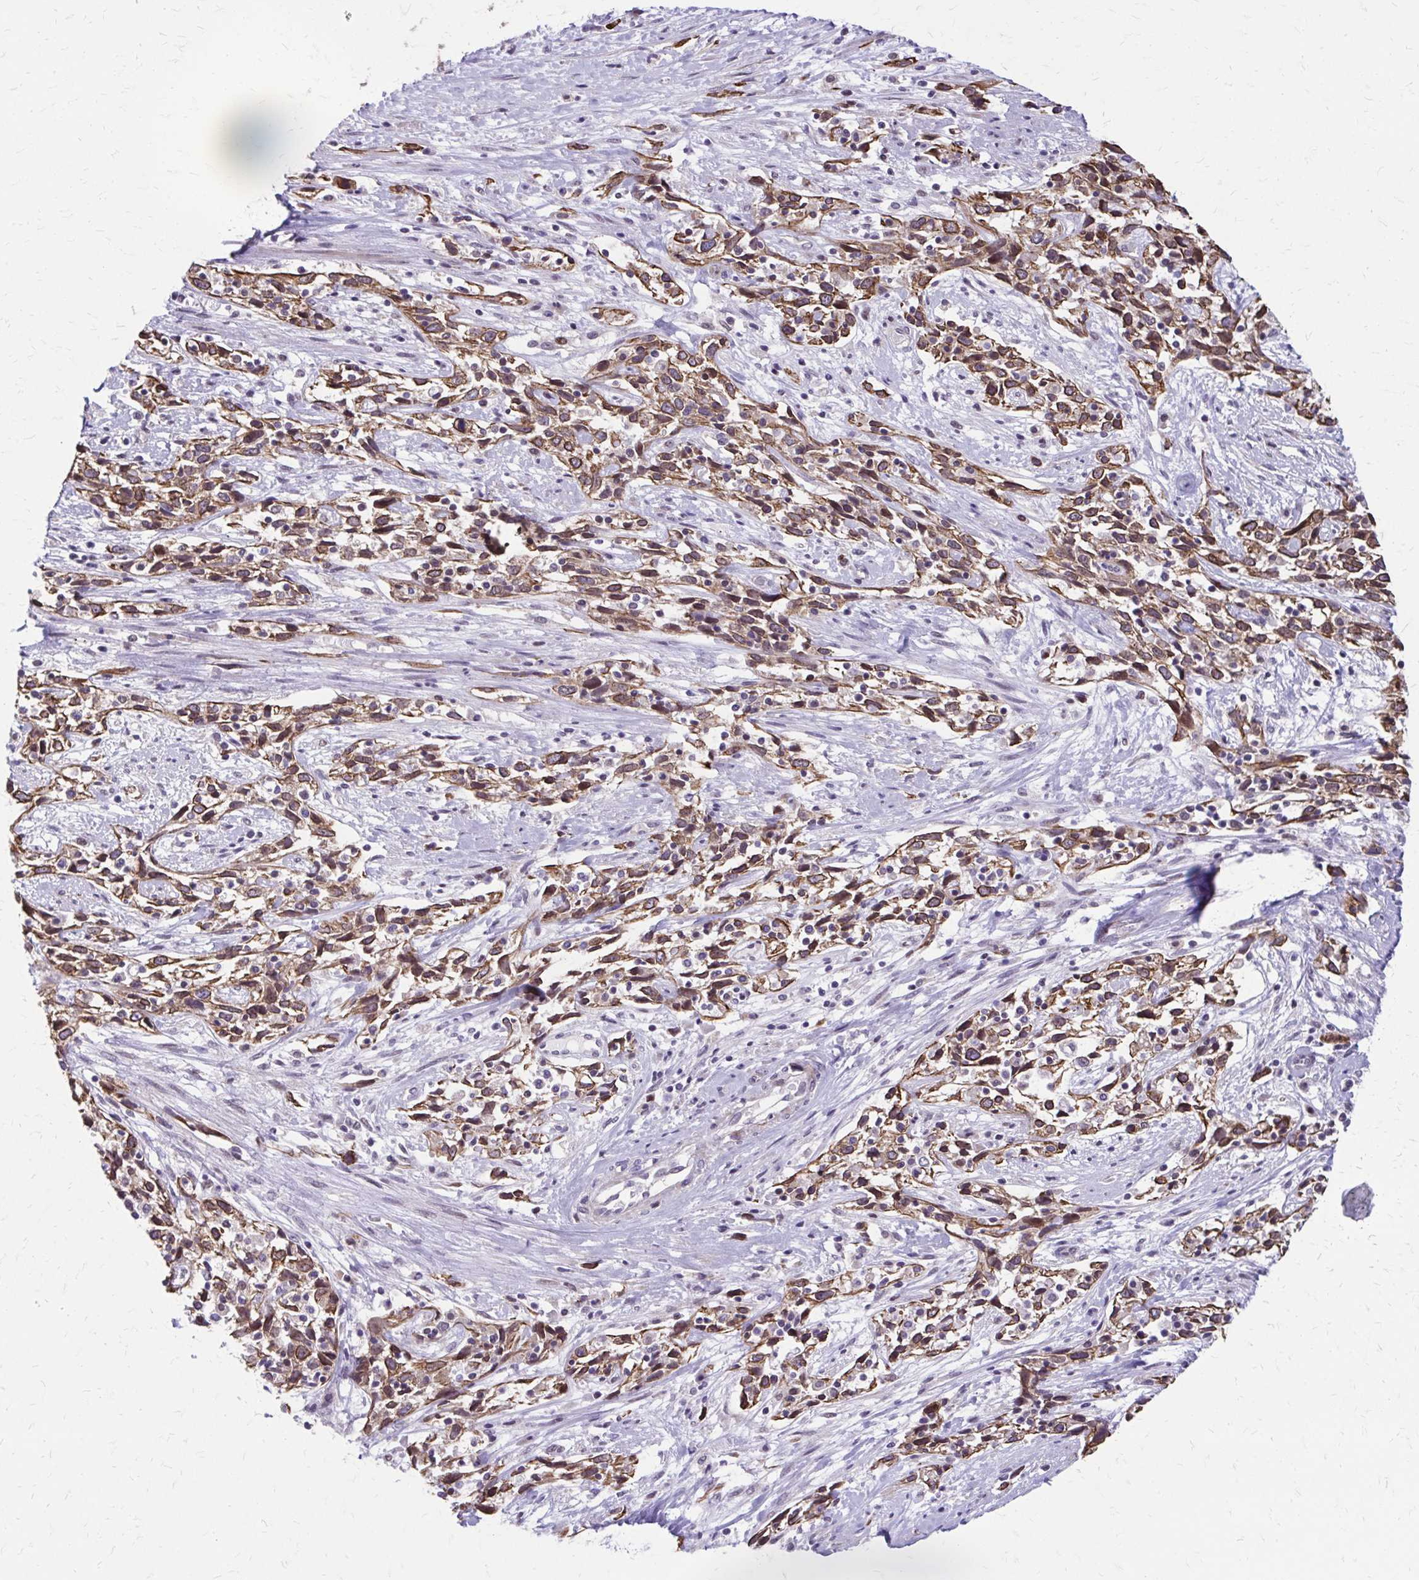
{"staining": {"intensity": "moderate", "quantity": ">75%", "location": "cytoplasmic/membranous"}, "tissue": "cervical cancer", "cell_type": "Tumor cells", "image_type": "cancer", "snomed": [{"axis": "morphology", "description": "Adenocarcinoma, NOS"}, {"axis": "topography", "description": "Cervix"}], "caption": "A photomicrograph of cervical cancer stained for a protein reveals moderate cytoplasmic/membranous brown staining in tumor cells.", "gene": "ANKRD30B", "patient": {"sex": "female", "age": 40}}